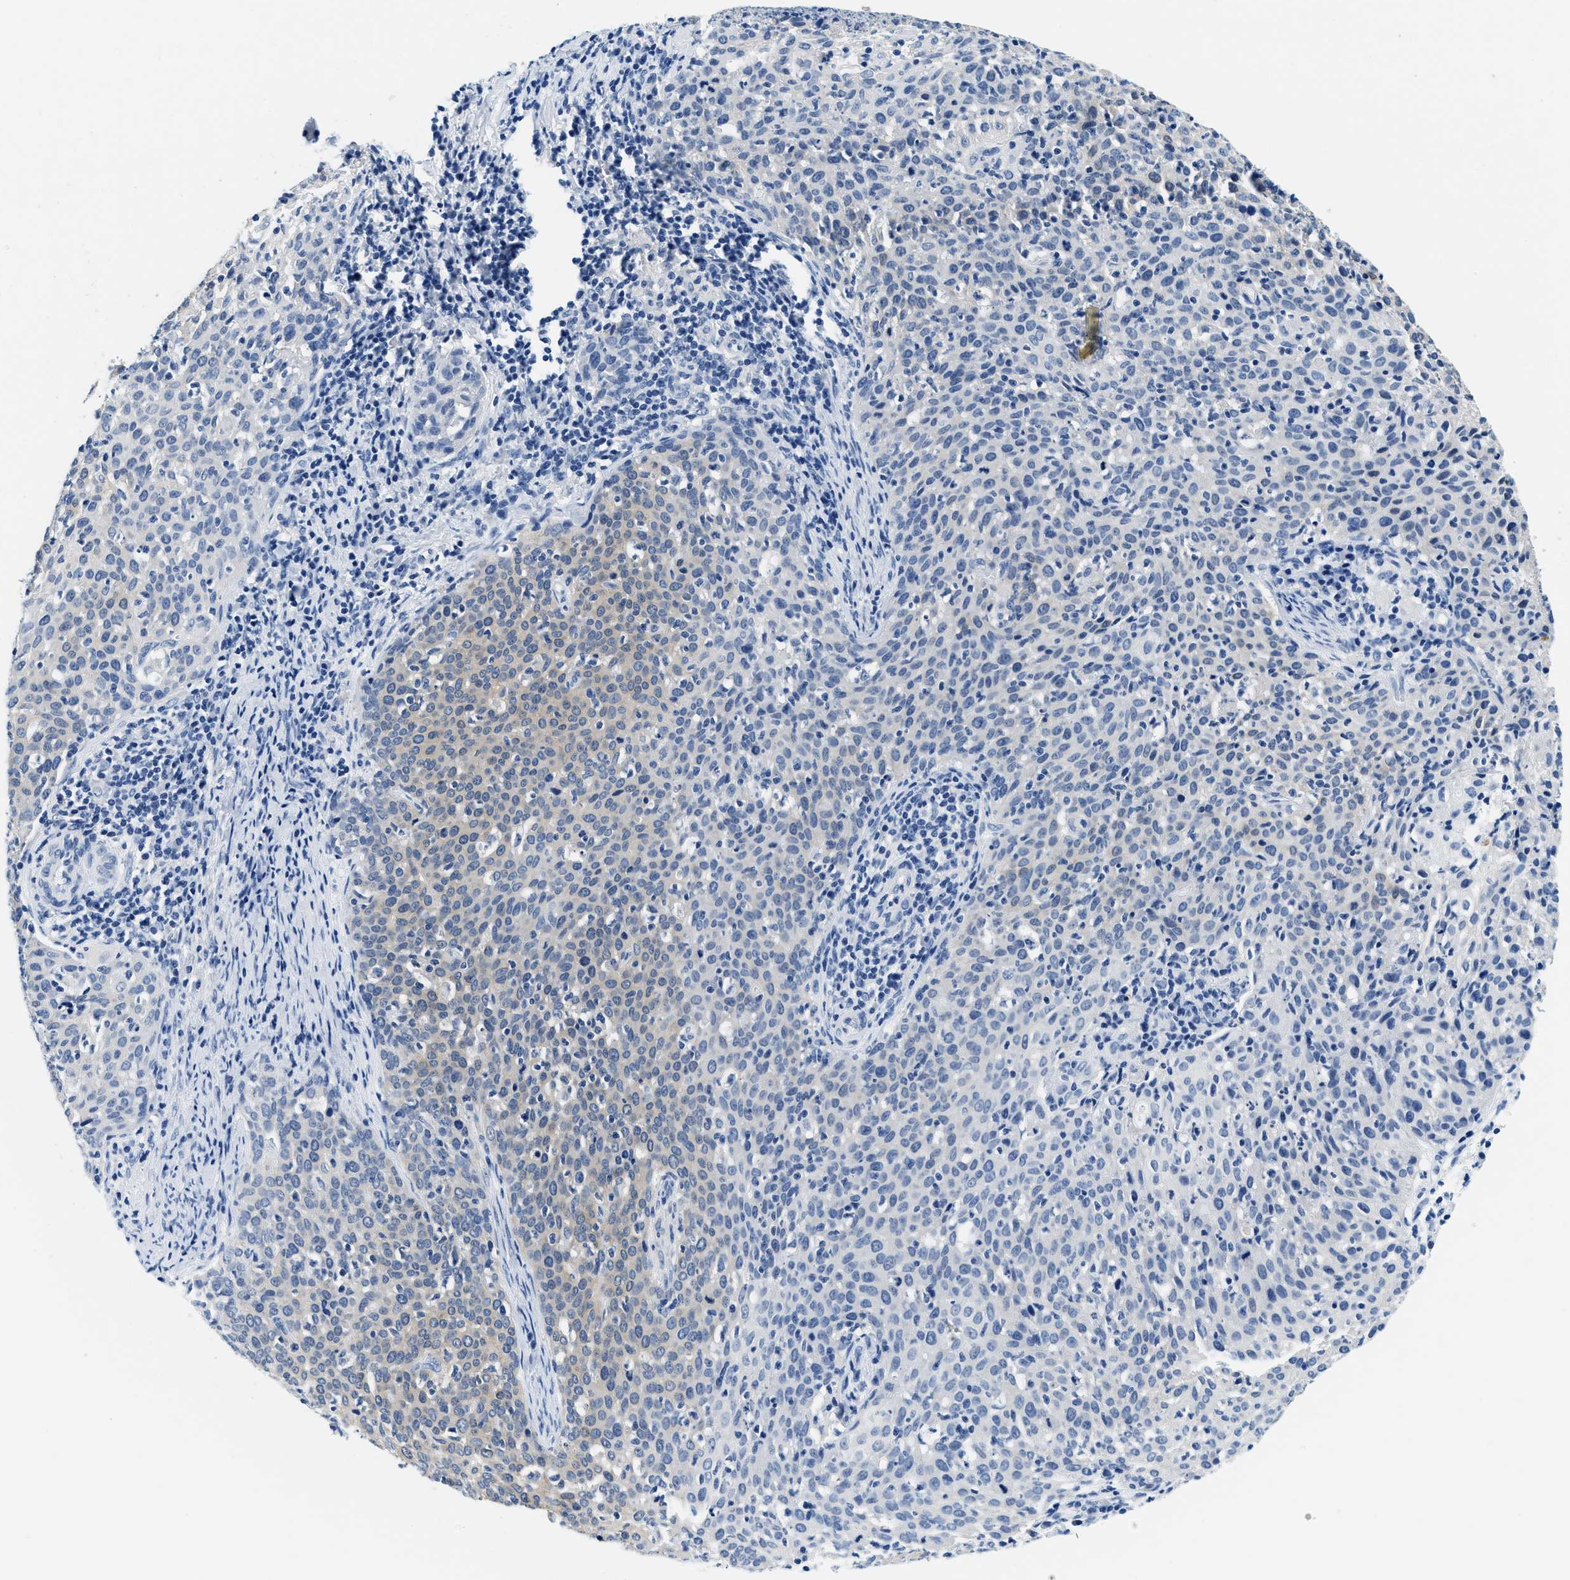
{"staining": {"intensity": "weak", "quantity": "<25%", "location": "cytoplasmic/membranous"}, "tissue": "cervical cancer", "cell_type": "Tumor cells", "image_type": "cancer", "snomed": [{"axis": "morphology", "description": "Squamous cell carcinoma, NOS"}, {"axis": "topography", "description": "Cervix"}], "caption": "High magnification brightfield microscopy of squamous cell carcinoma (cervical) stained with DAB (3,3'-diaminobenzidine) (brown) and counterstained with hematoxylin (blue): tumor cells show no significant positivity. (Brightfield microscopy of DAB immunohistochemistry (IHC) at high magnification).", "gene": "GSTM3", "patient": {"sex": "female", "age": 38}}